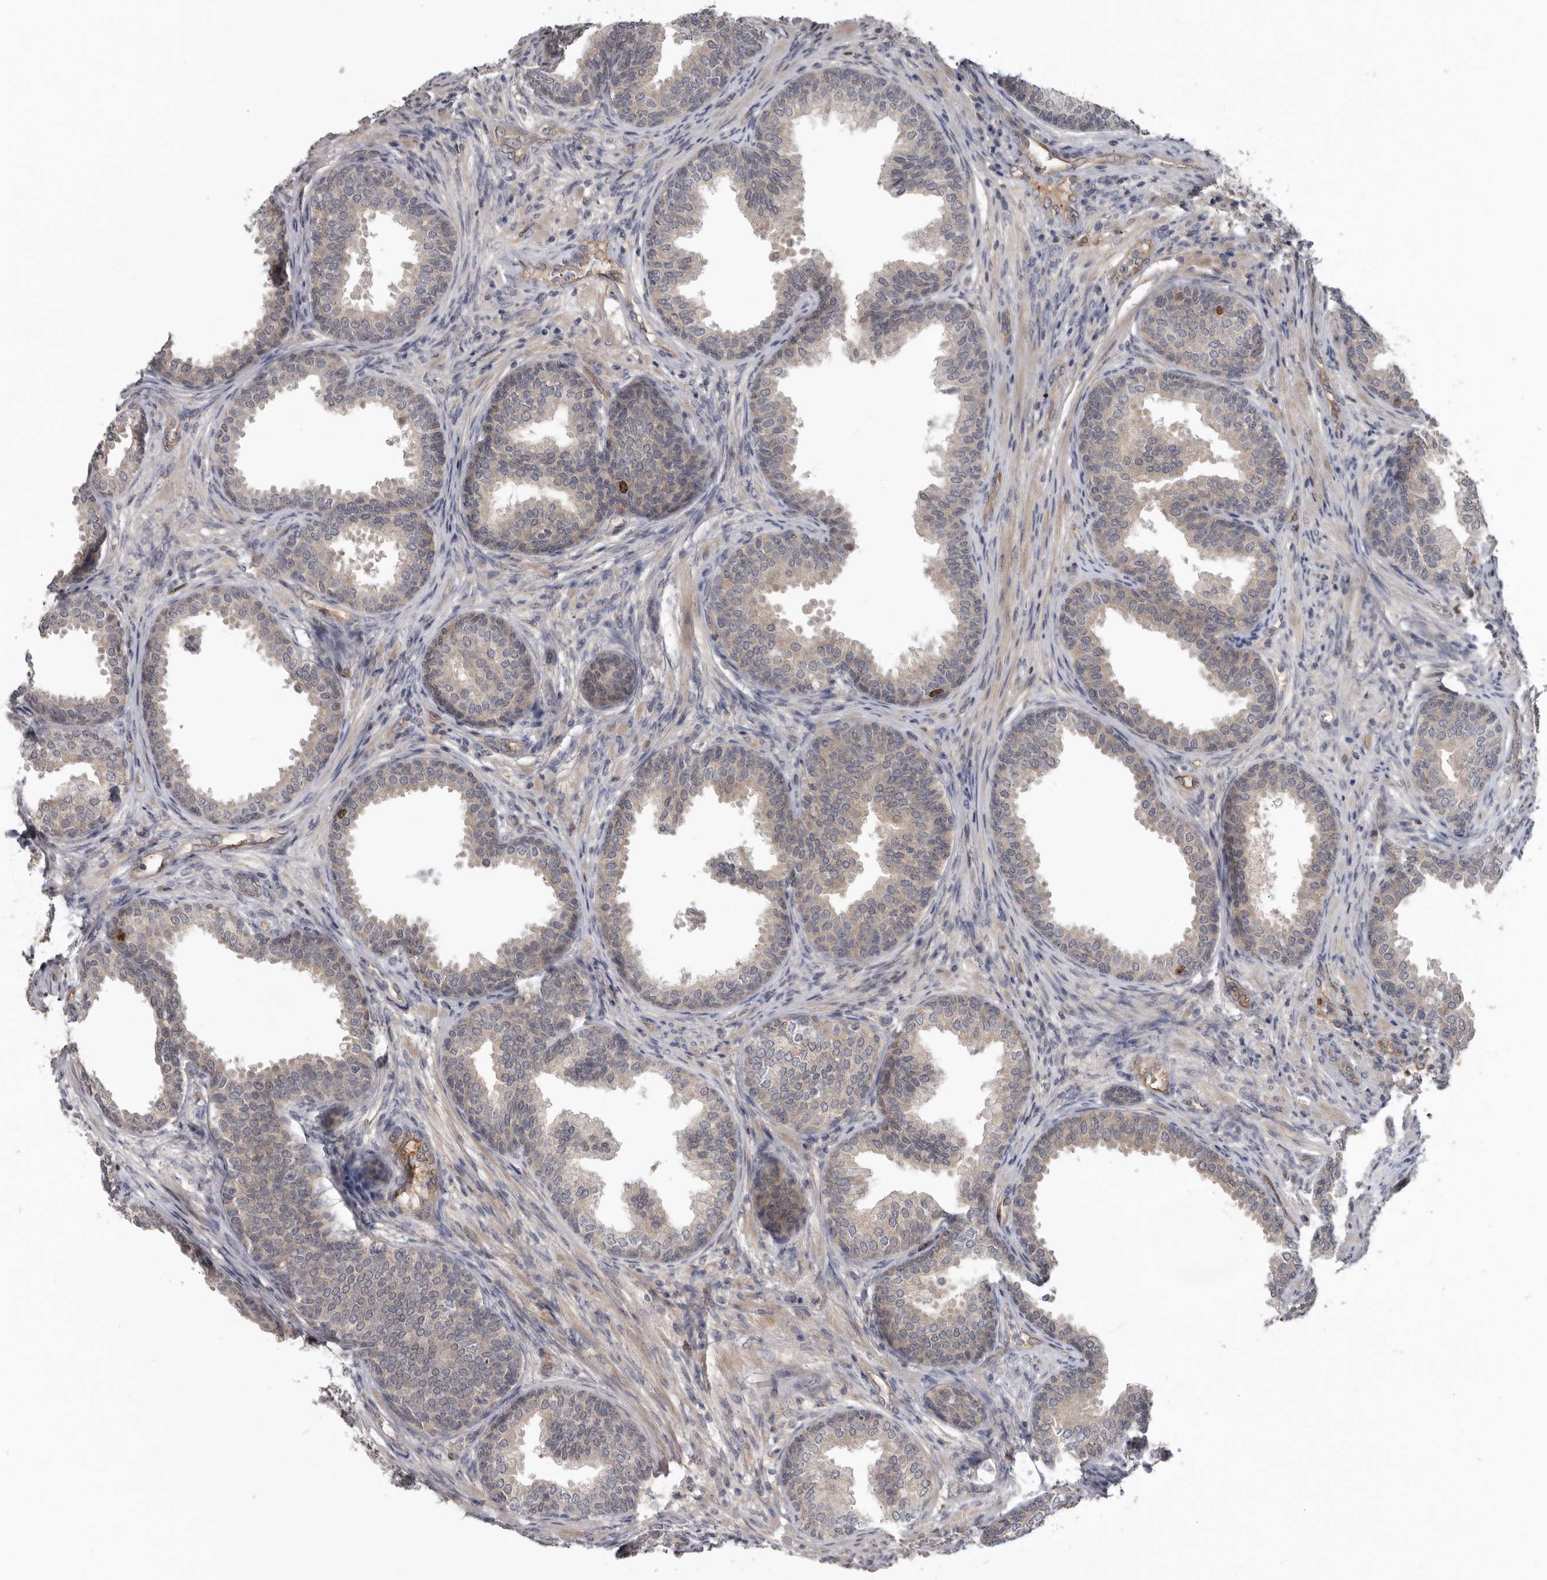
{"staining": {"intensity": "weak", "quantity": "25%-75%", "location": "cytoplasmic/membranous"}, "tissue": "prostate", "cell_type": "Glandular cells", "image_type": "normal", "snomed": [{"axis": "morphology", "description": "Normal tissue, NOS"}, {"axis": "topography", "description": "Prostate"}], "caption": "This is a histology image of immunohistochemistry (IHC) staining of normal prostate, which shows weak expression in the cytoplasmic/membranous of glandular cells.", "gene": "CDCA8", "patient": {"sex": "male", "age": 76}}